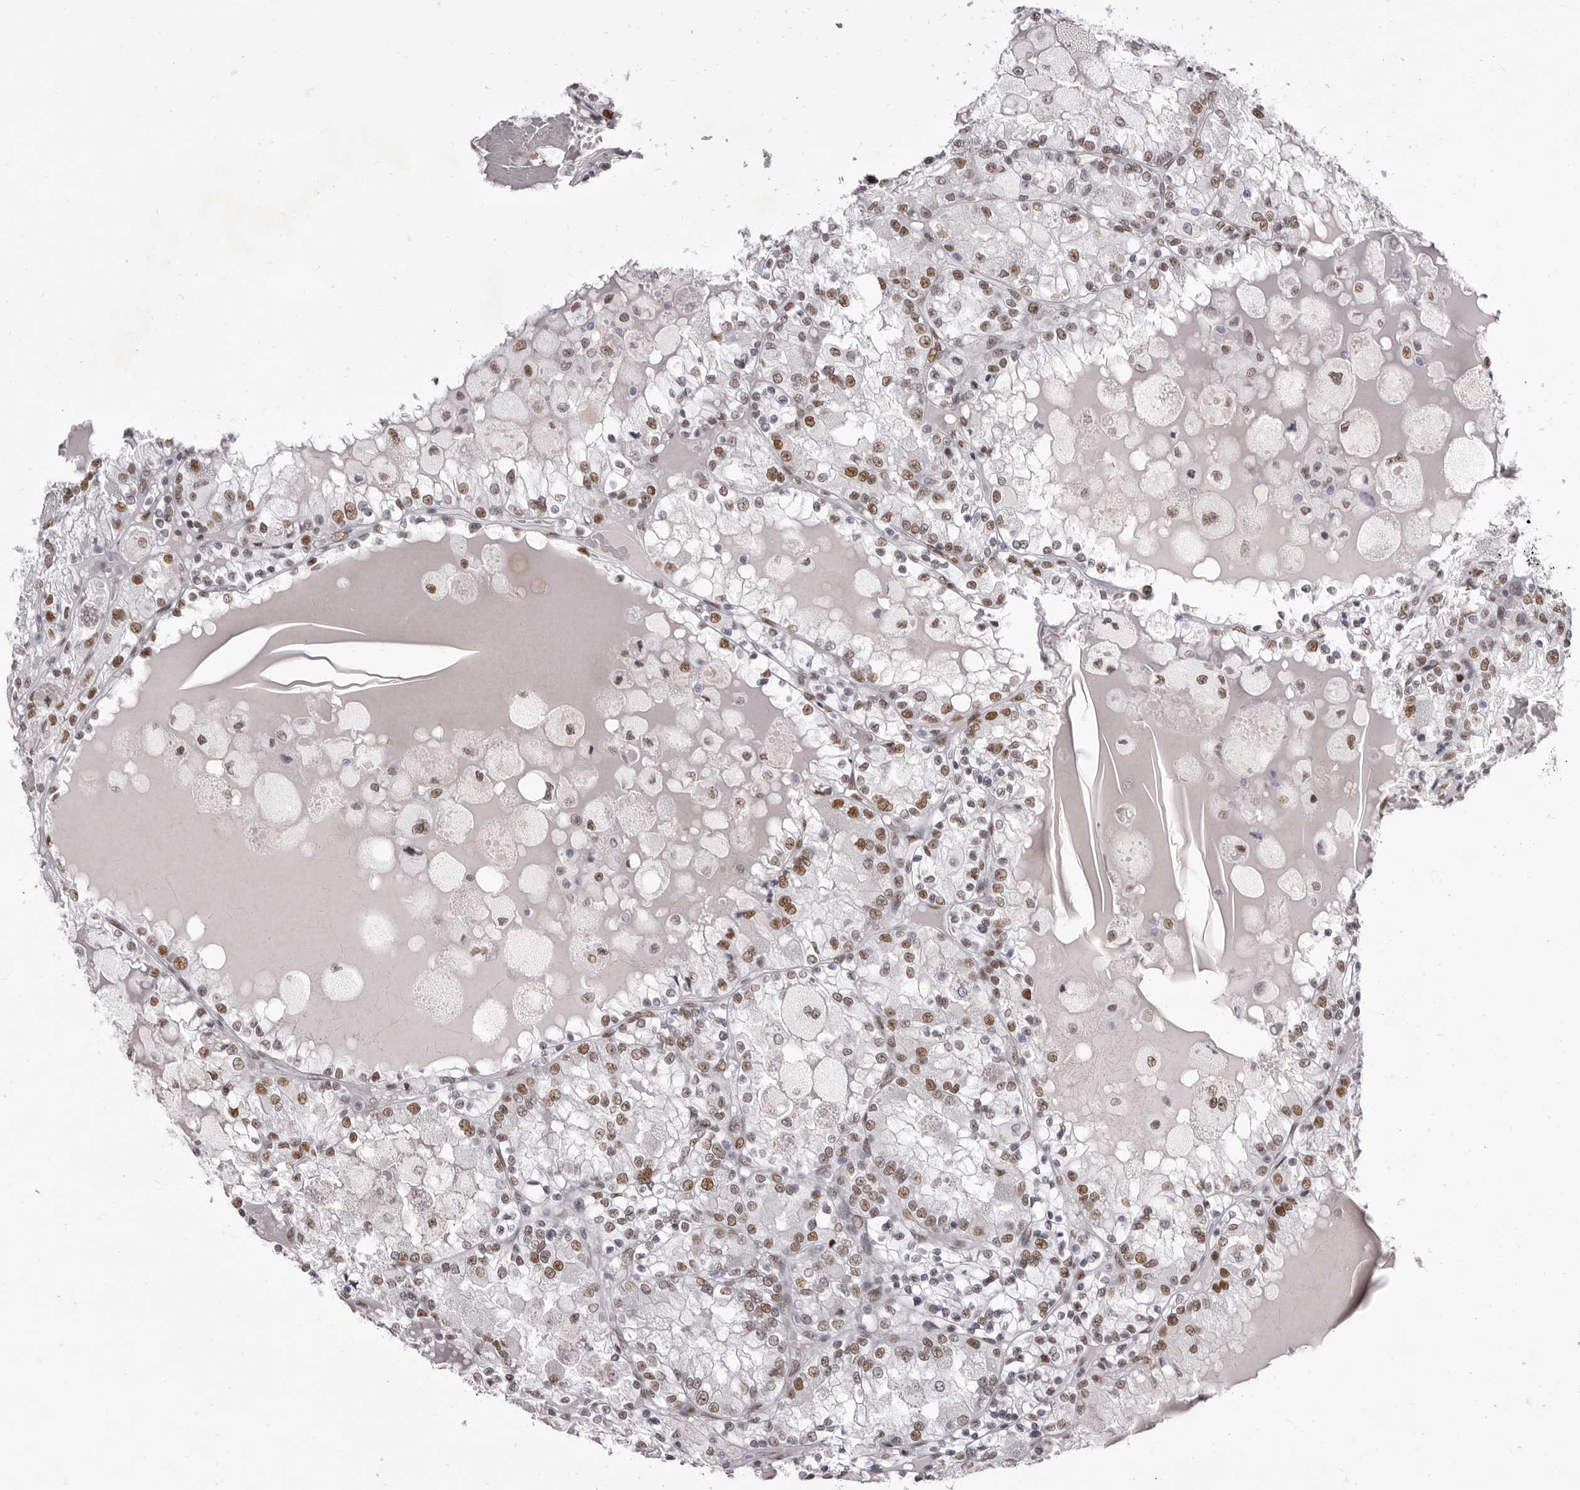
{"staining": {"intensity": "moderate", "quantity": ">75%", "location": "nuclear"}, "tissue": "renal cancer", "cell_type": "Tumor cells", "image_type": "cancer", "snomed": [{"axis": "morphology", "description": "Adenocarcinoma, NOS"}, {"axis": "topography", "description": "Kidney"}], "caption": "Brown immunohistochemical staining in renal cancer (adenocarcinoma) shows moderate nuclear positivity in approximately >75% of tumor cells.", "gene": "ZNF326", "patient": {"sex": "female", "age": 56}}